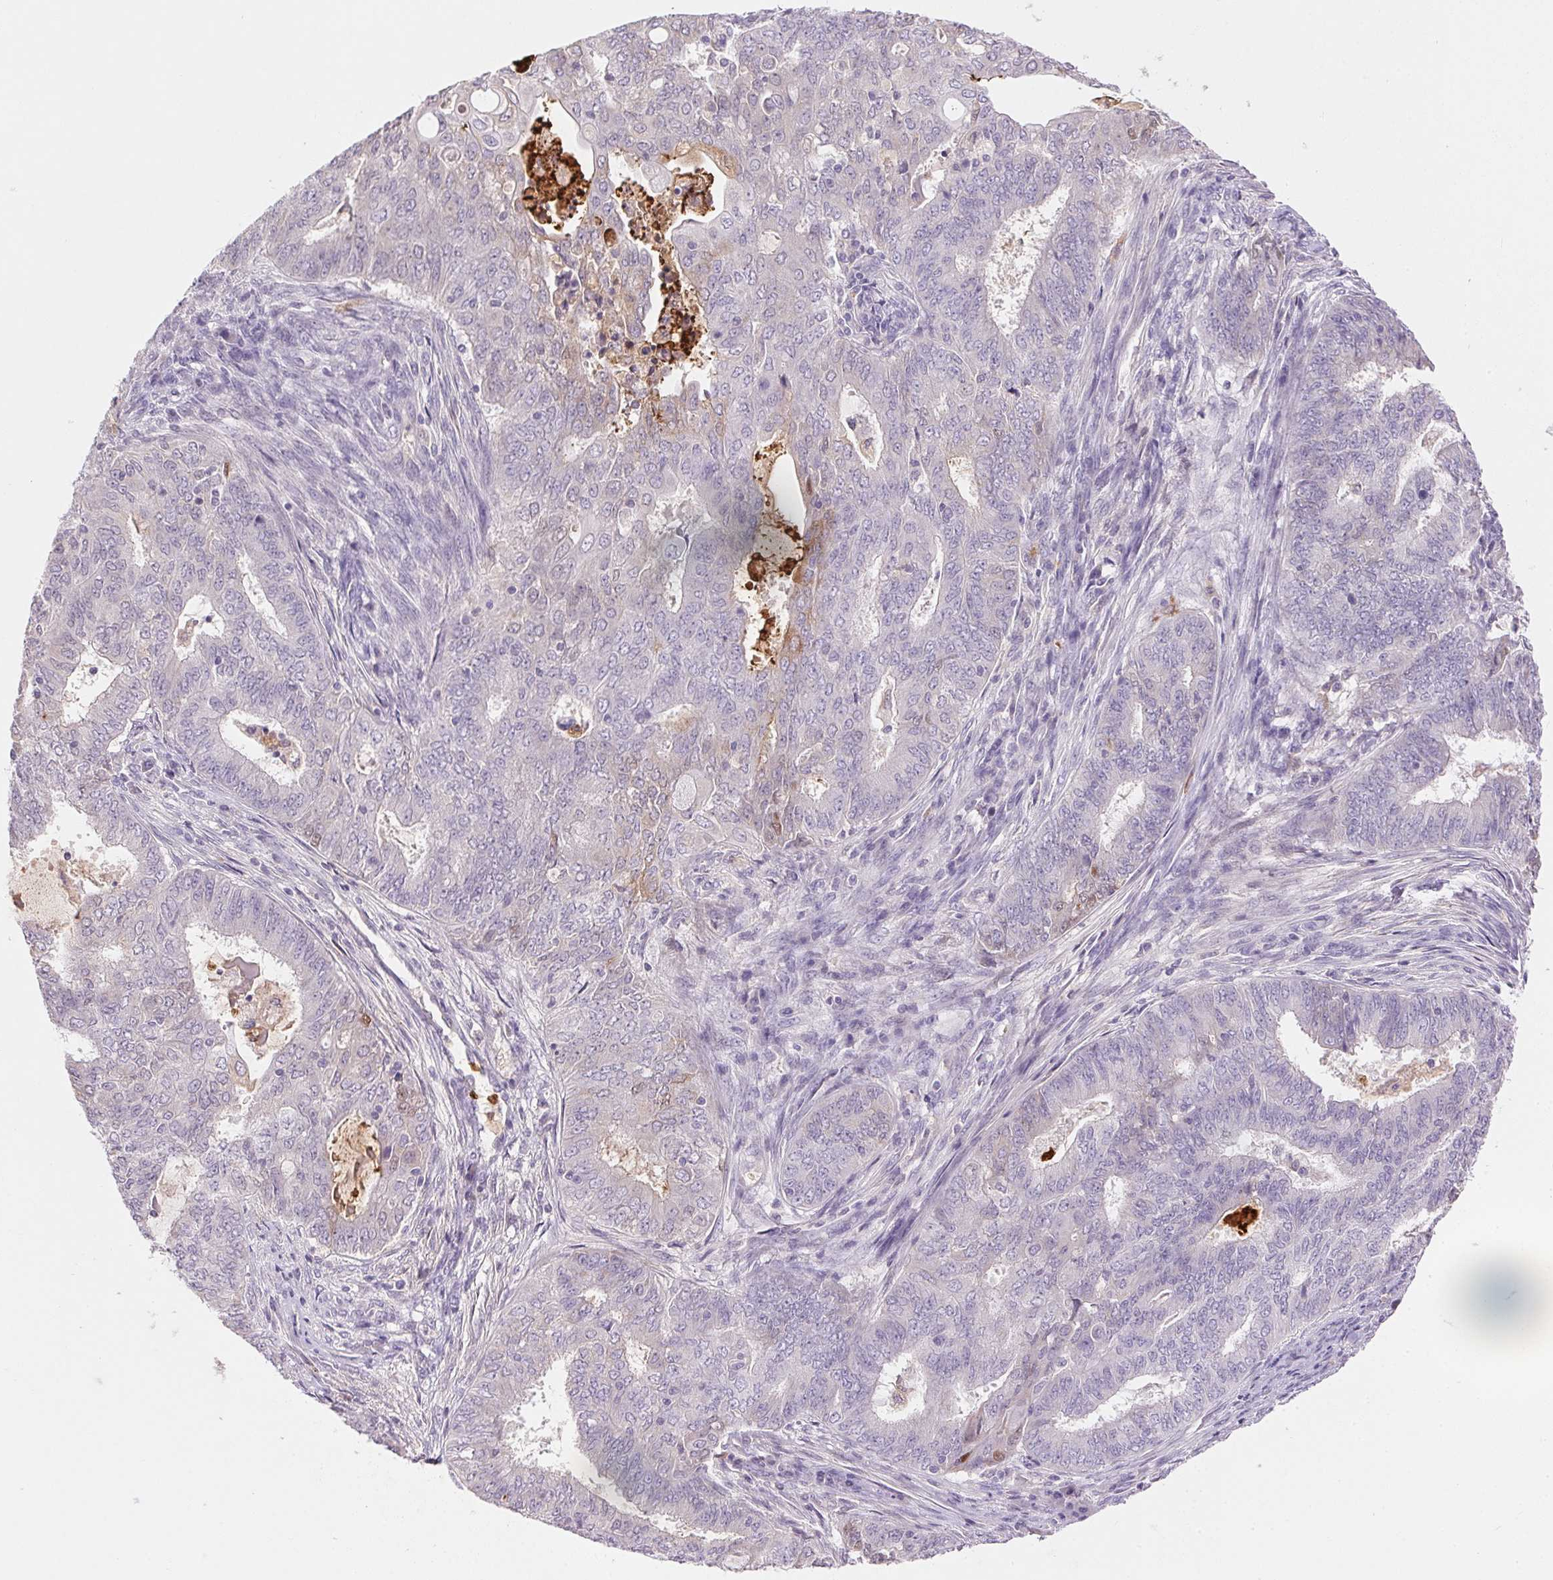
{"staining": {"intensity": "negative", "quantity": "none", "location": "none"}, "tissue": "endometrial cancer", "cell_type": "Tumor cells", "image_type": "cancer", "snomed": [{"axis": "morphology", "description": "Adenocarcinoma, NOS"}, {"axis": "topography", "description": "Endometrium"}], "caption": "Immunohistochemical staining of human adenocarcinoma (endometrial) demonstrates no significant expression in tumor cells.", "gene": "ORM1", "patient": {"sex": "female", "age": 62}}